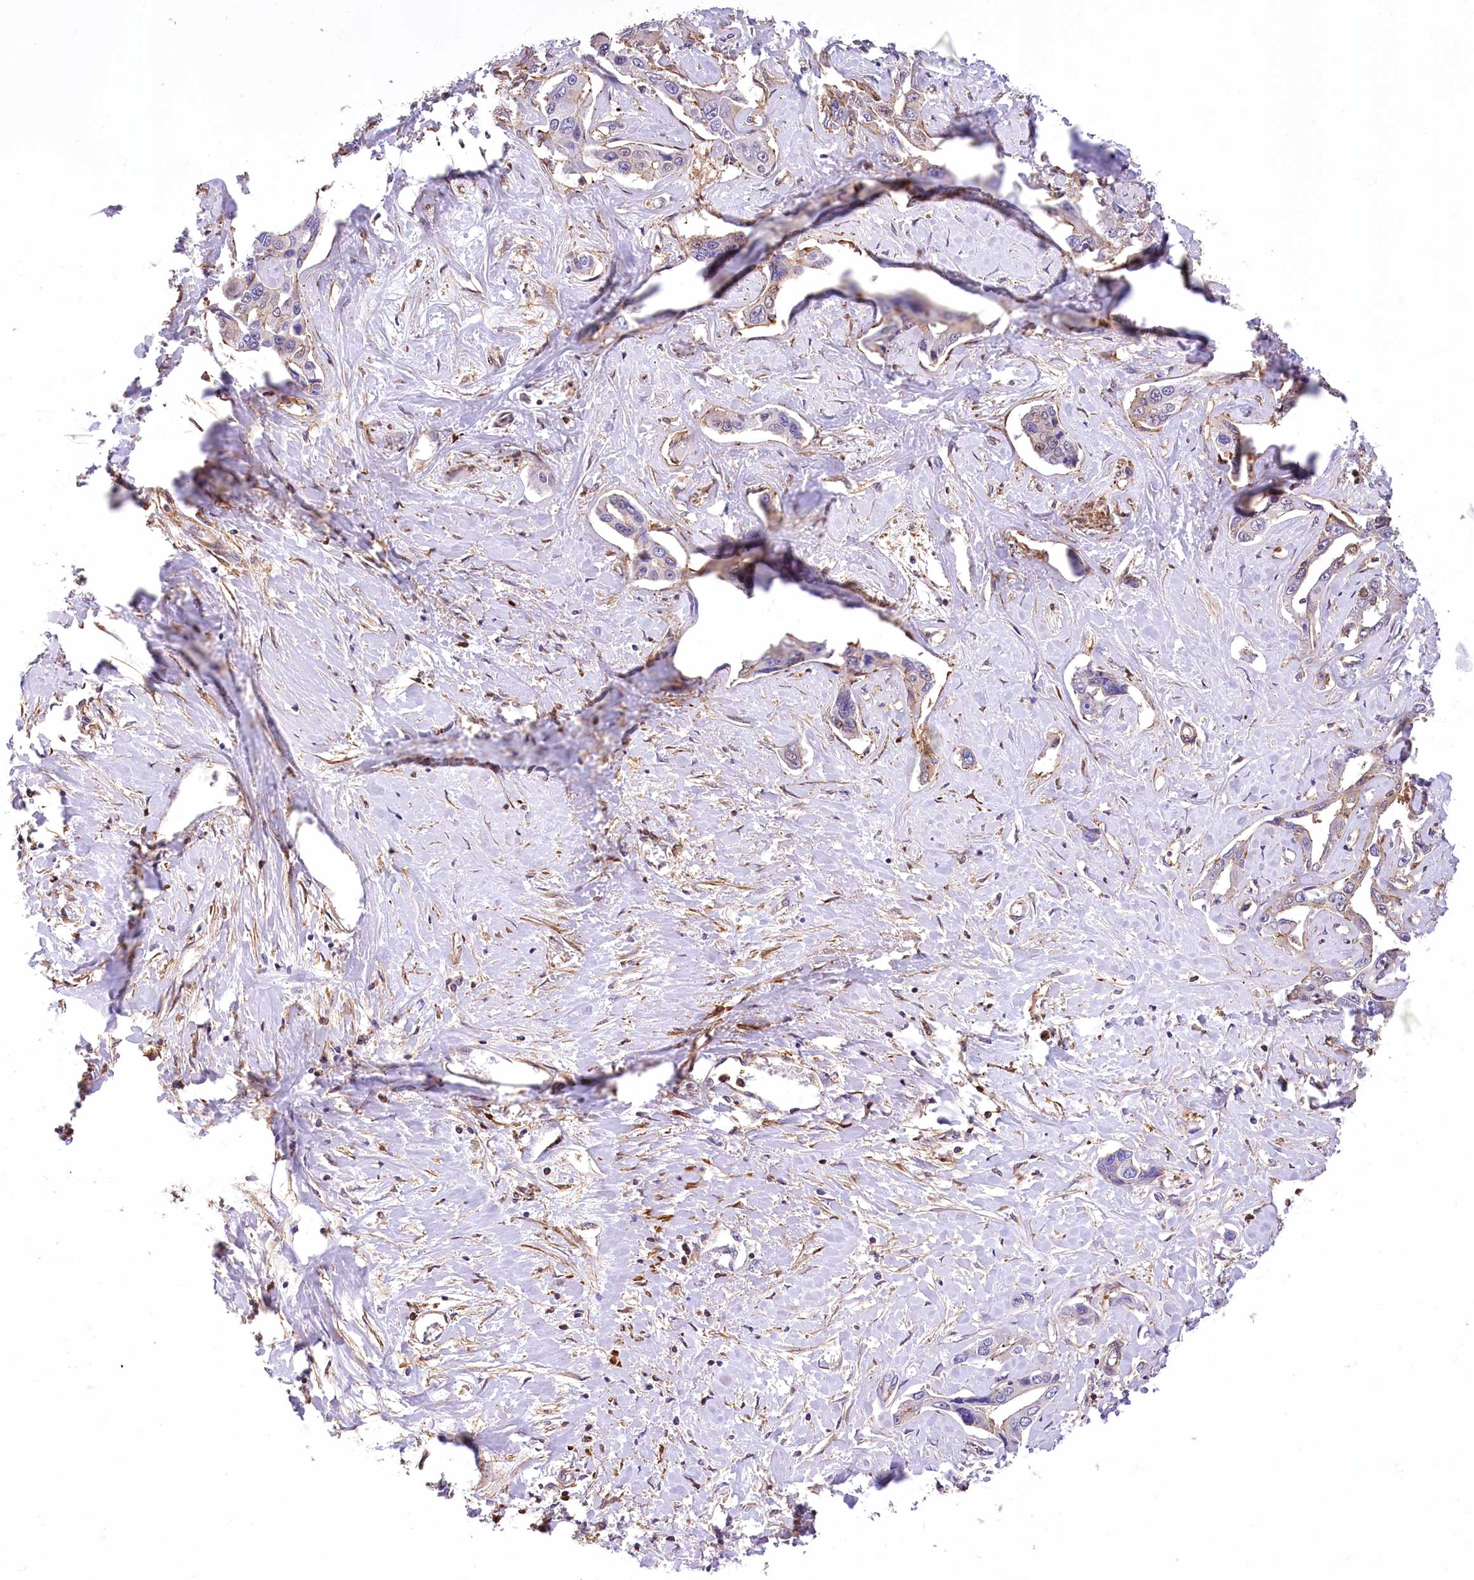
{"staining": {"intensity": "negative", "quantity": "none", "location": "none"}, "tissue": "liver cancer", "cell_type": "Tumor cells", "image_type": "cancer", "snomed": [{"axis": "morphology", "description": "Cholangiocarcinoma"}, {"axis": "topography", "description": "Liver"}], "caption": "Protein analysis of cholangiocarcinoma (liver) reveals no significant expression in tumor cells.", "gene": "DPP3", "patient": {"sex": "male", "age": 59}}